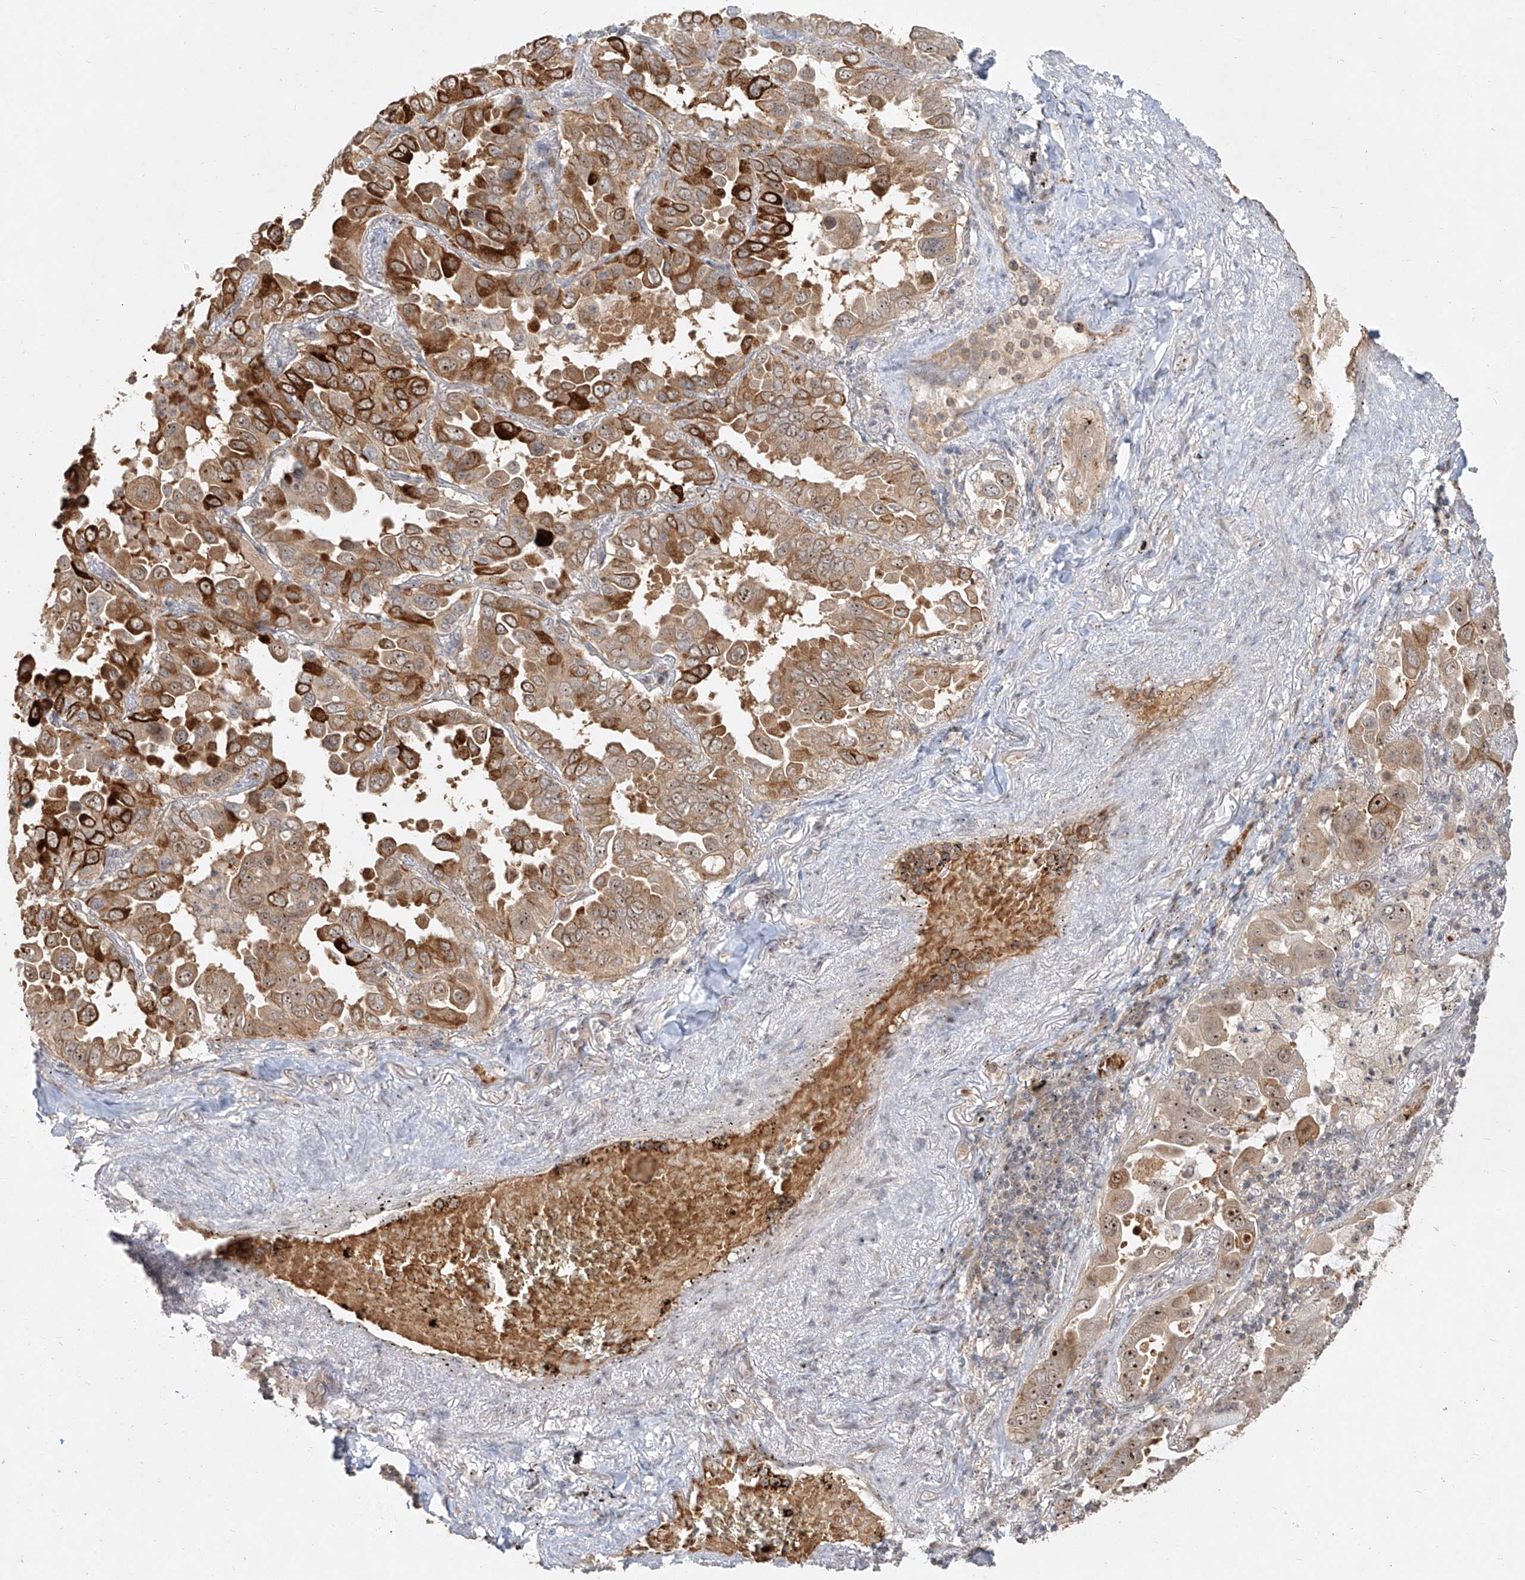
{"staining": {"intensity": "strong", "quantity": ">75%", "location": "cytoplasmic/membranous,nuclear"}, "tissue": "lung cancer", "cell_type": "Tumor cells", "image_type": "cancer", "snomed": [{"axis": "morphology", "description": "Adenocarcinoma, NOS"}, {"axis": "topography", "description": "Lung"}], "caption": "Adenocarcinoma (lung) stained for a protein demonstrates strong cytoplasmic/membranous and nuclear positivity in tumor cells.", "gene": "BYSL", "patient": {"sex": "male", "age": 64}}